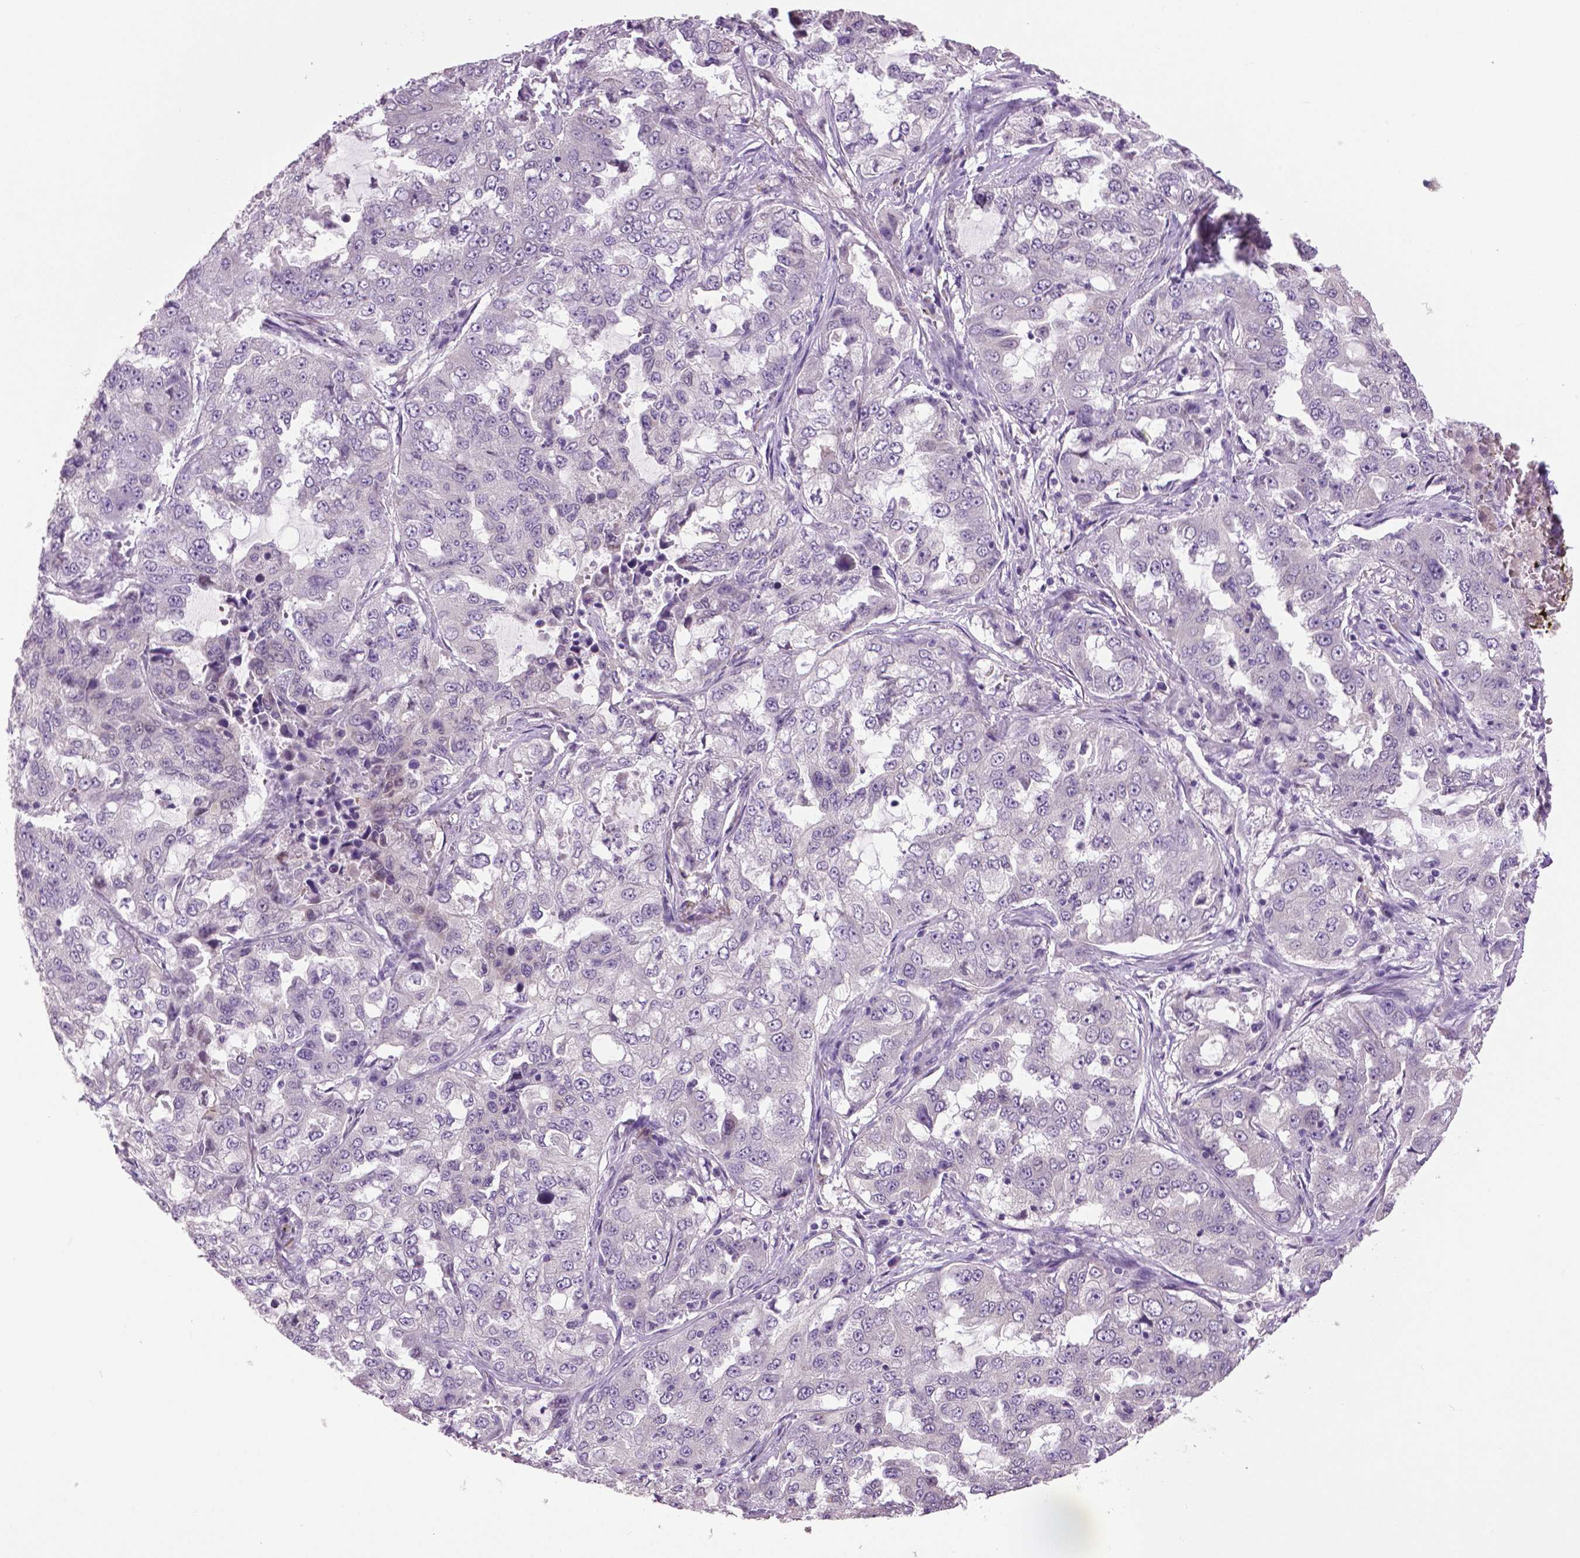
{"staining": {"intensity": "negative", "quantity": "none", "location": "none"}, "tissue": "lung cancer", "cell_type": "Tumor cells", "image_type": "cancer", "snomed": [{"axis": "morphology", "description": "Adenocarcinoma, NOS"}, {"axis": "topography", "description": "Lung"}], "caption": "The immunohistochemistry micrograph has no significant expression in tumor cells of lung adenocarcinoma tissue. Nuclei are stained in blue.", "gene": "DNAH12", "patient": {"sex": "female", "age": 61}}